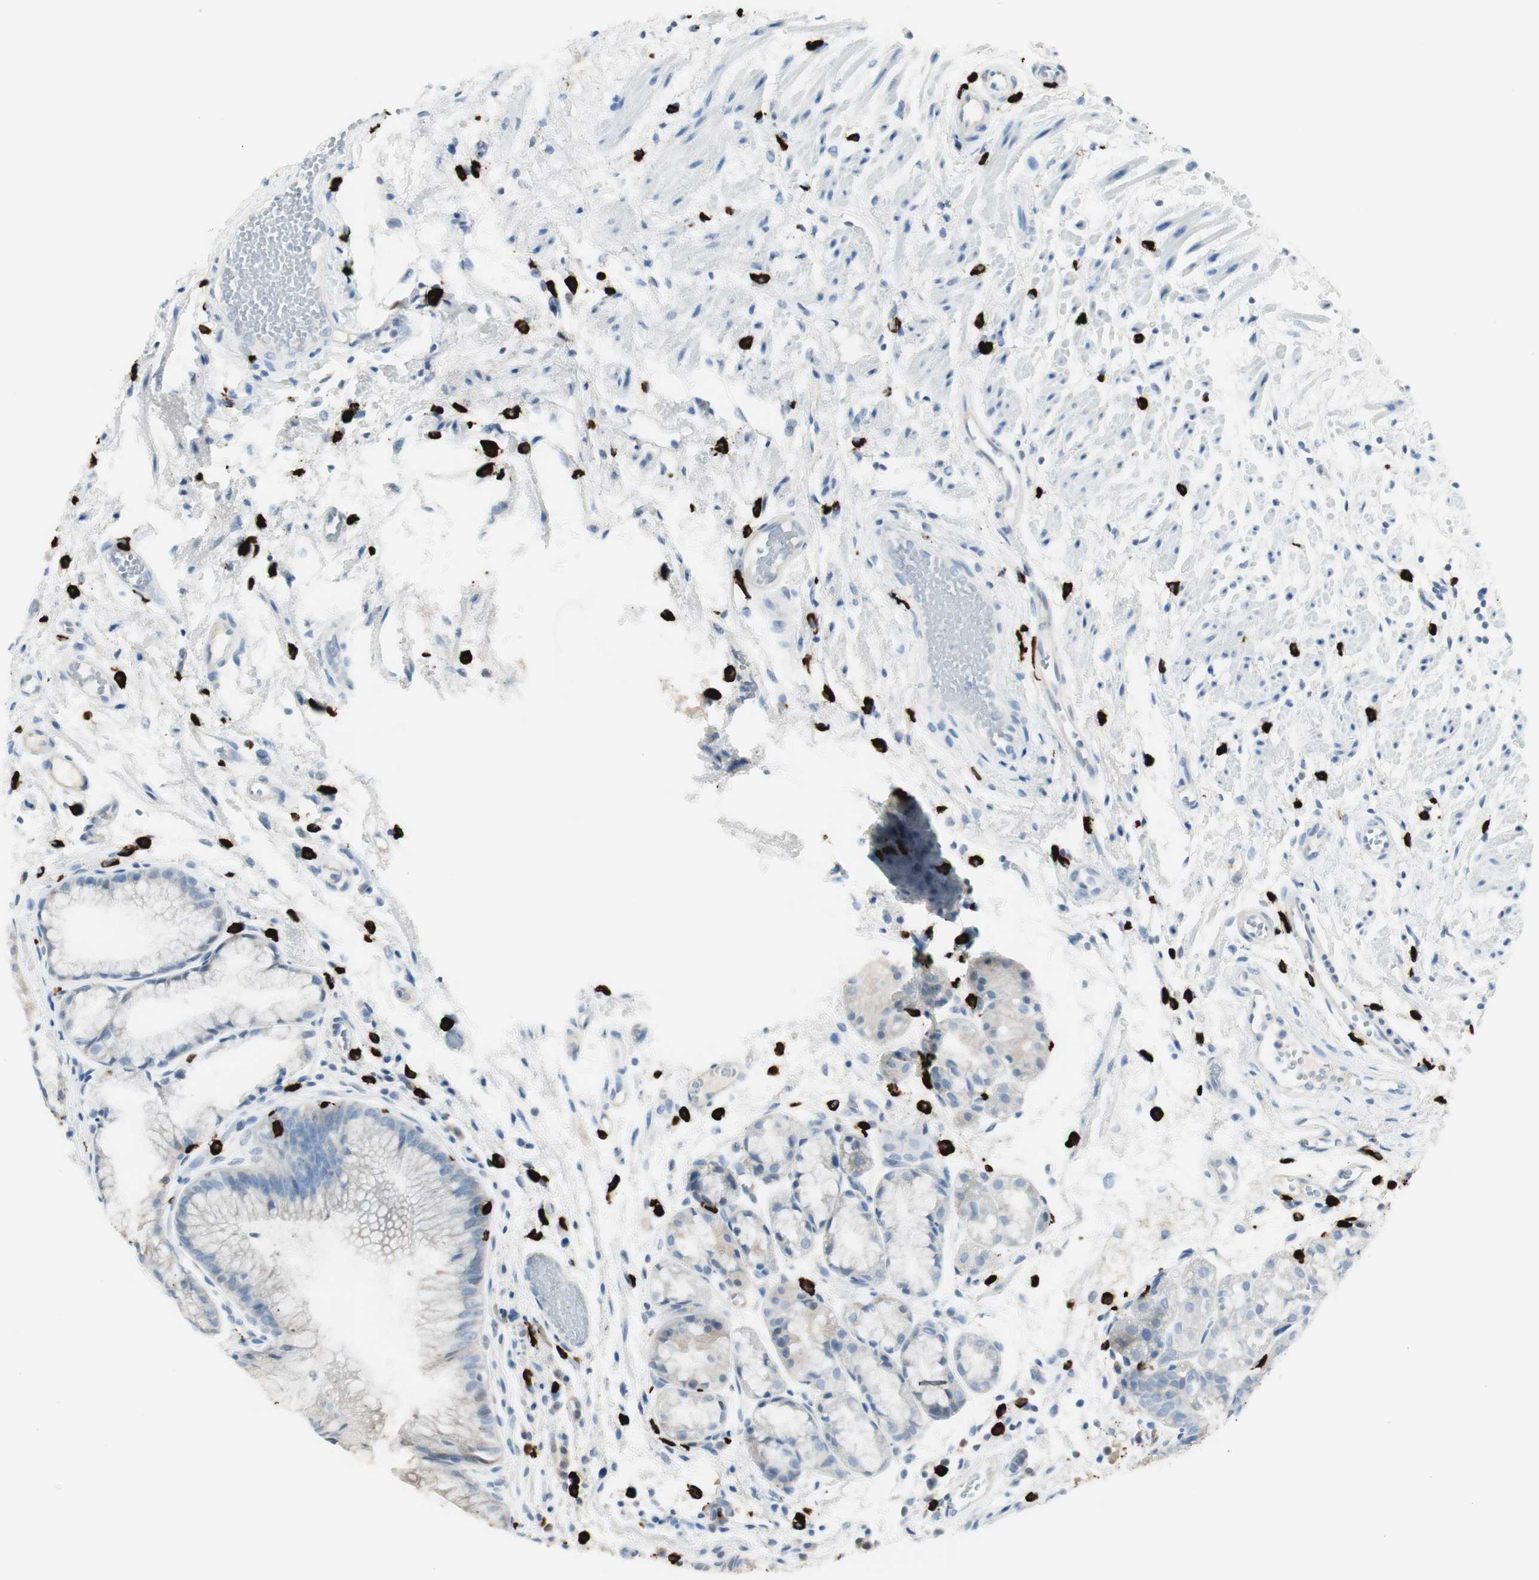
{"staining": {"intensity": "negative", "quantity": "none", "location": "none"}, "tissue": "stomach", "cell_type": "Glandular cells", "image_type": "normal", "snomed": [{"axis": "morphology", "description": "Normal tissue, NOS"}, {"axis": "topography", "description": "Stomach, upper"}], "caption": "Protein analysis of unremarkable stomach exhibits no significant expression in glandular cells. Nuclei are stained in blue.", "gene": "DLG4", "patient": {"sex": "male", "age": 72}}